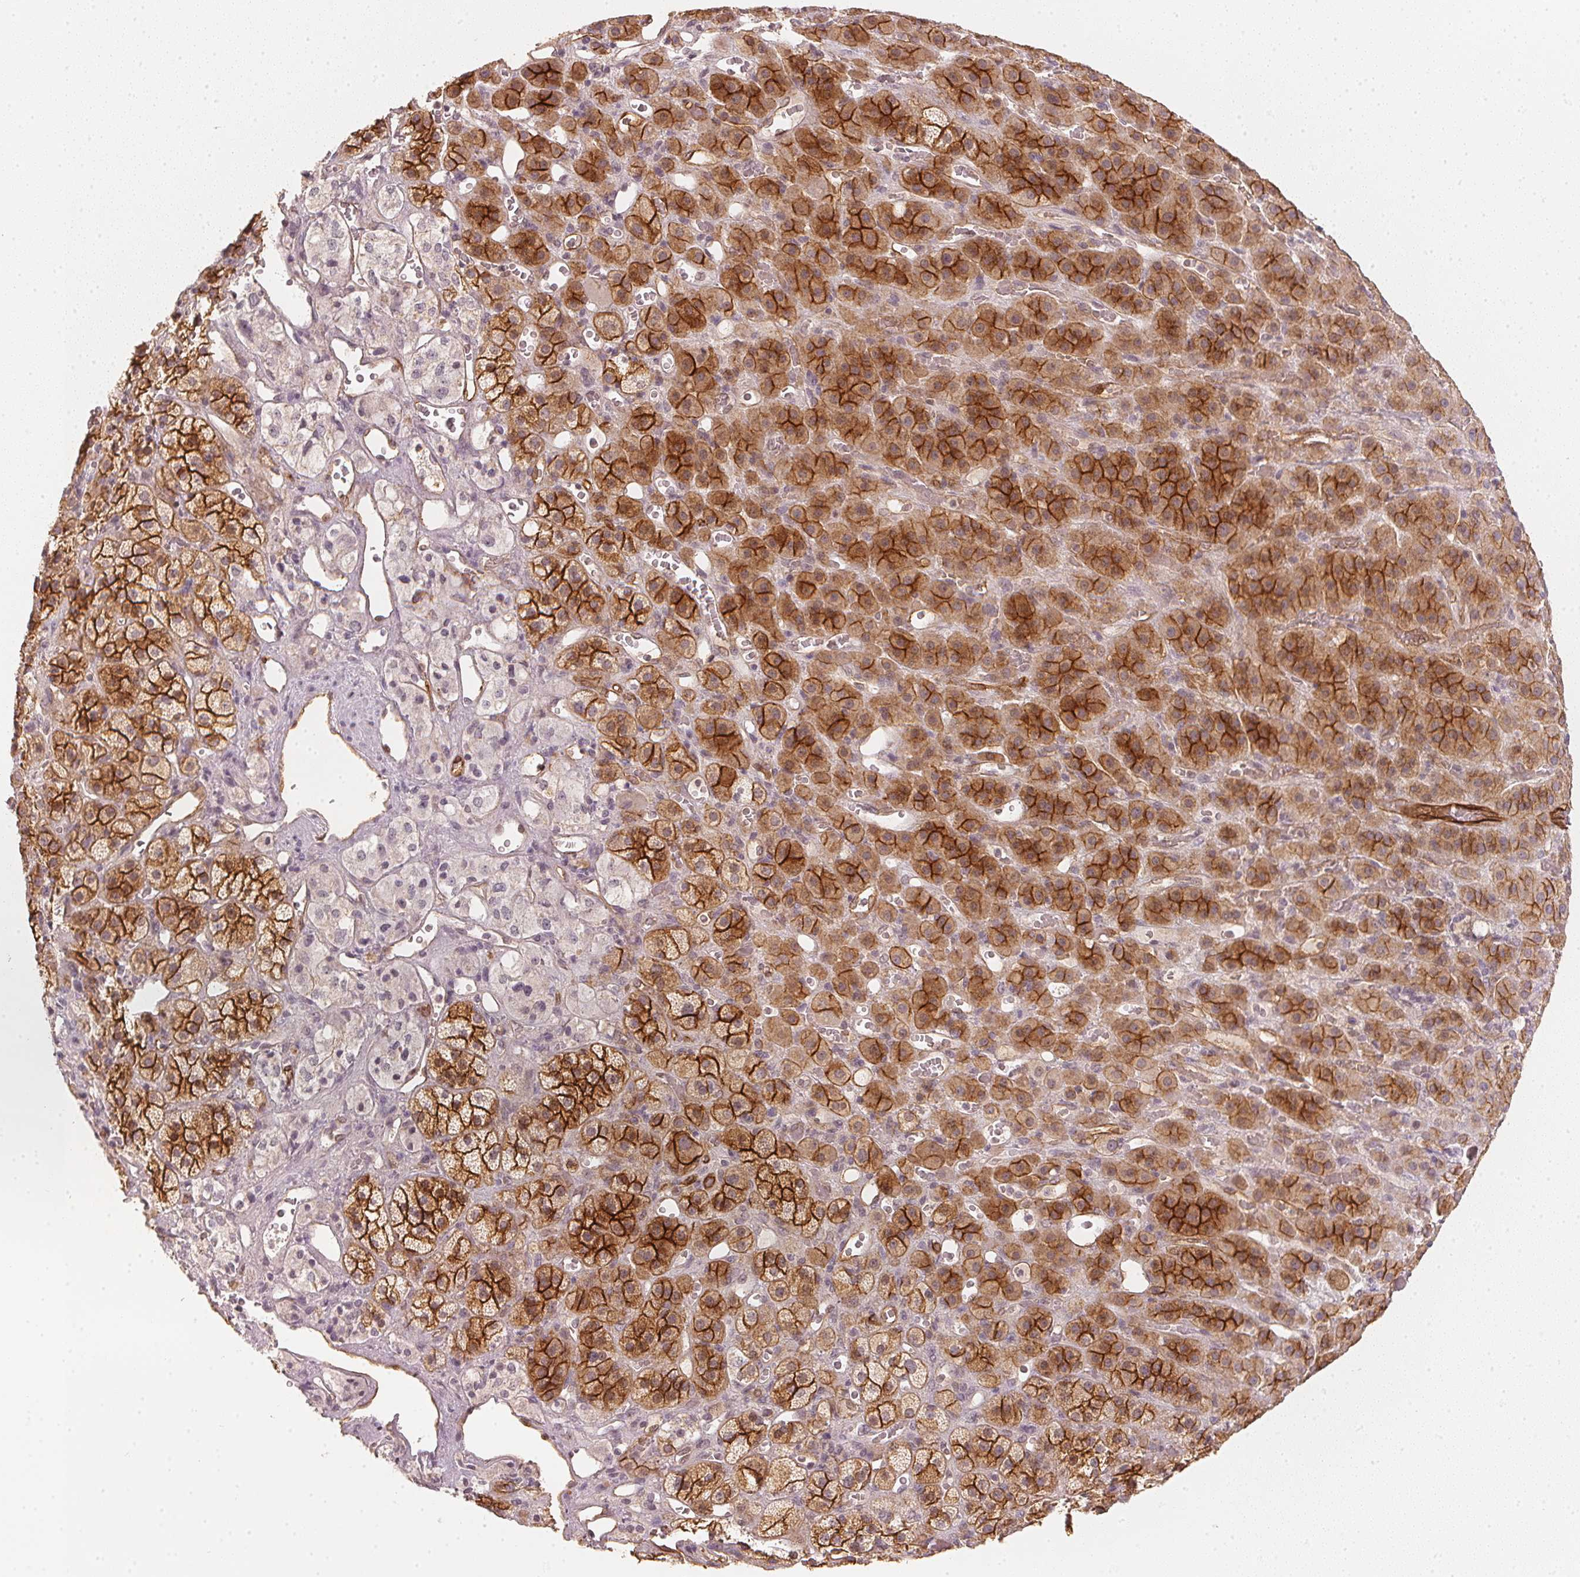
{"staining": {"intensity": "strong", "quantity": "25%-75%", "location": "cytoplasmic/membranous"}, "tissue": "adrenal gland", "cell_type": "Glandular cells", "image_type": "normal", "snomed": [{"axis": "morphology", "description": "Normal tissue, NOS"}, {"axis": "topography", "description": "Adrenal gland"}], "caption": "Immunohistochemical staining of benign human adrenal gland exhibits high levels of strong cytoplasmic/membranous positivity in about 25%-75% of glandular cells. (Stains: DAB (3,3'-diaminobenzidine) in brown, nuclei in blue, Microscopy: brightfield microscopy at high magnification).", "gene": "CIB1", "patient": {"sex": "male", "age": 57}}